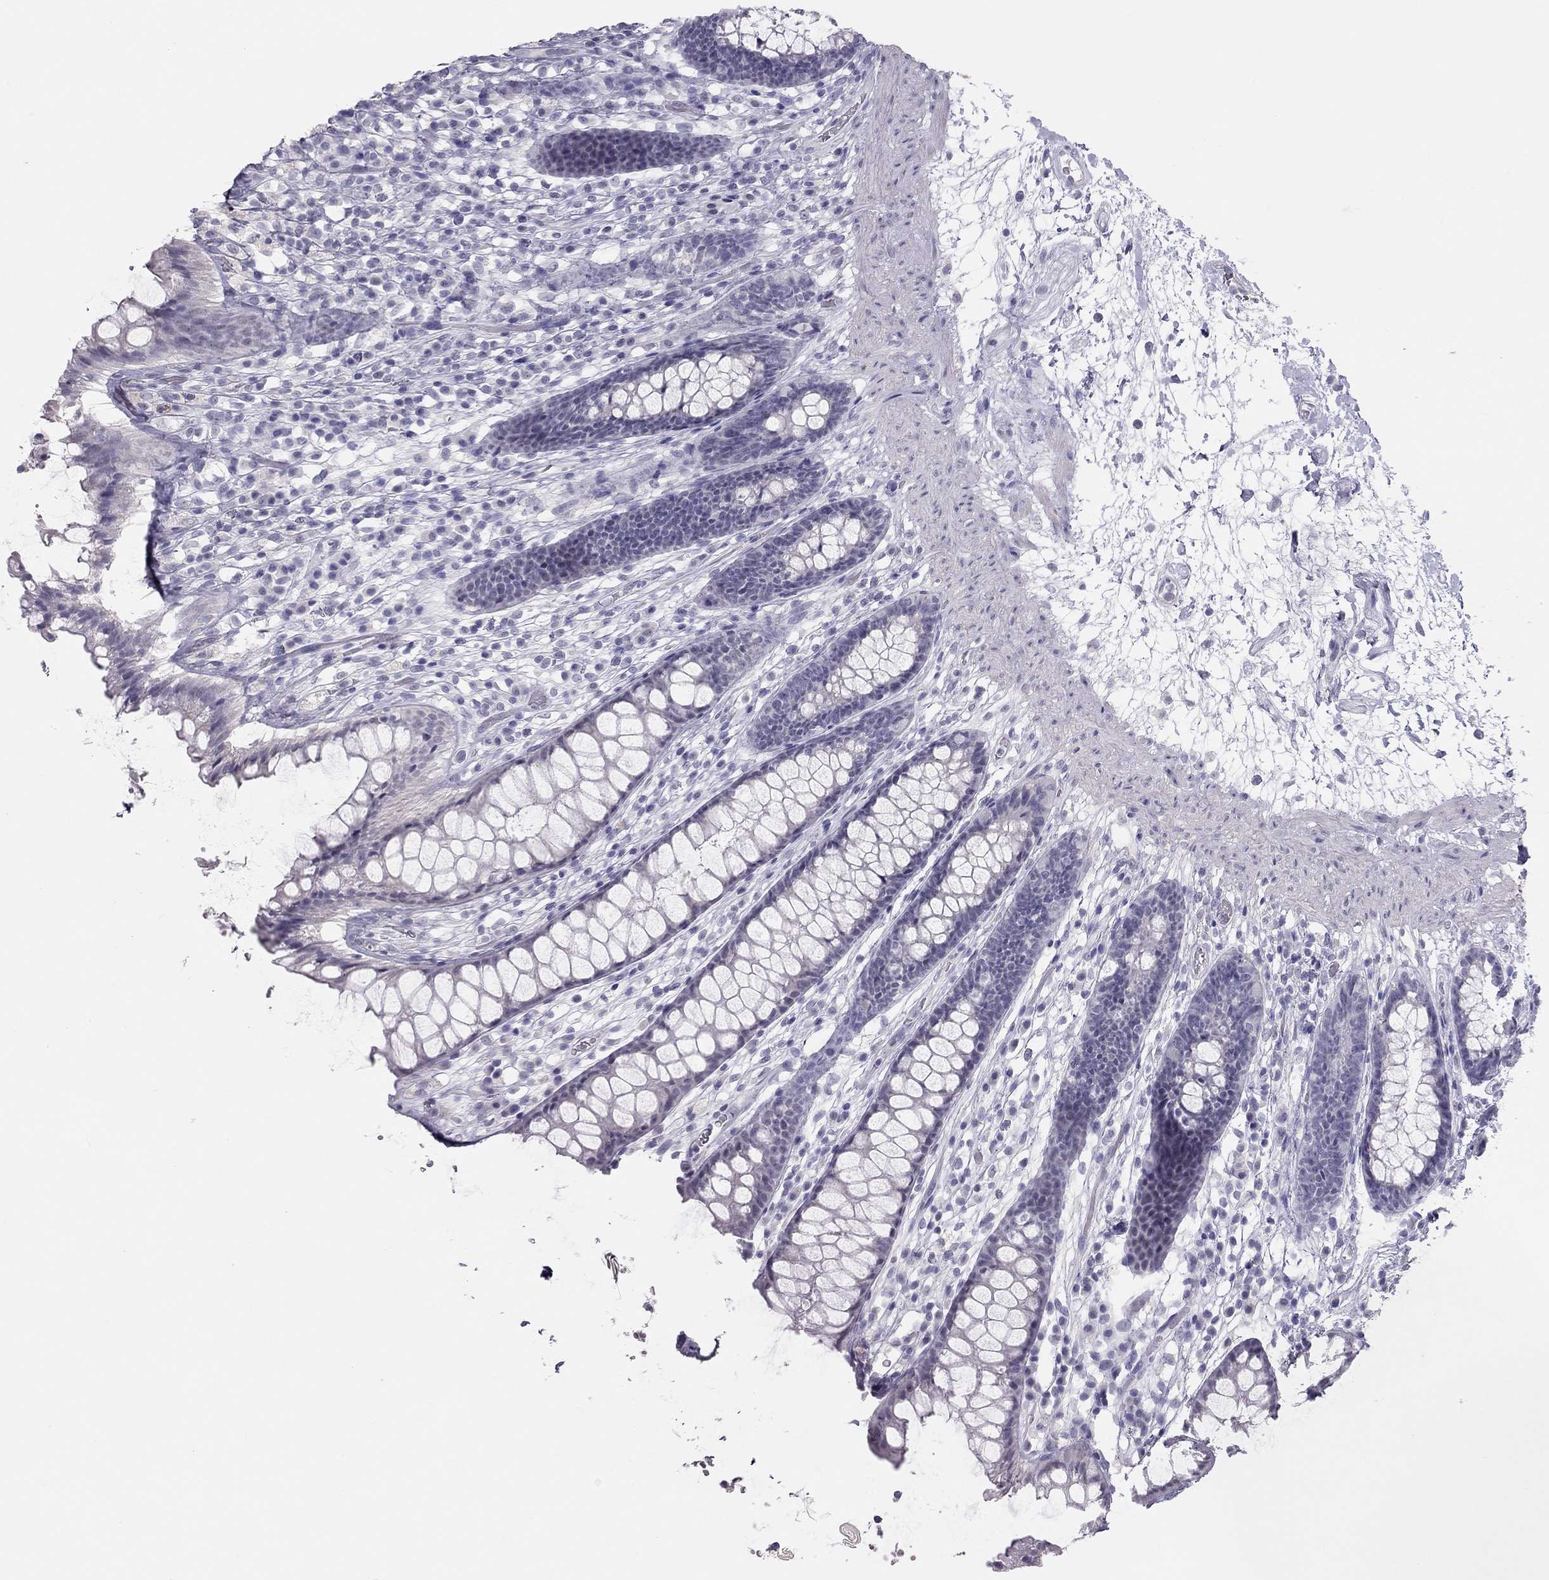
{"staining": {"intensity": "negative", "quantity": "none", "location": "none"}, "tissue": "rectum", "cell_type": "Glandular cells", "image_type": "normal", "snomed": [{"axis": "morphology", "description": "Normal tissue, NOS"}, {"axis": "topography", "description": "Rectum"}], "caption": "IHC photomicrograph of normal human rectum stained for a protein (brown), which shows no positivity in glandular cells. (DAB immunohistochemistry (IHC) with hematoxylin counter stain).", "gene": "SPATA12", "patient": {"sex": "male", "age": 72}}